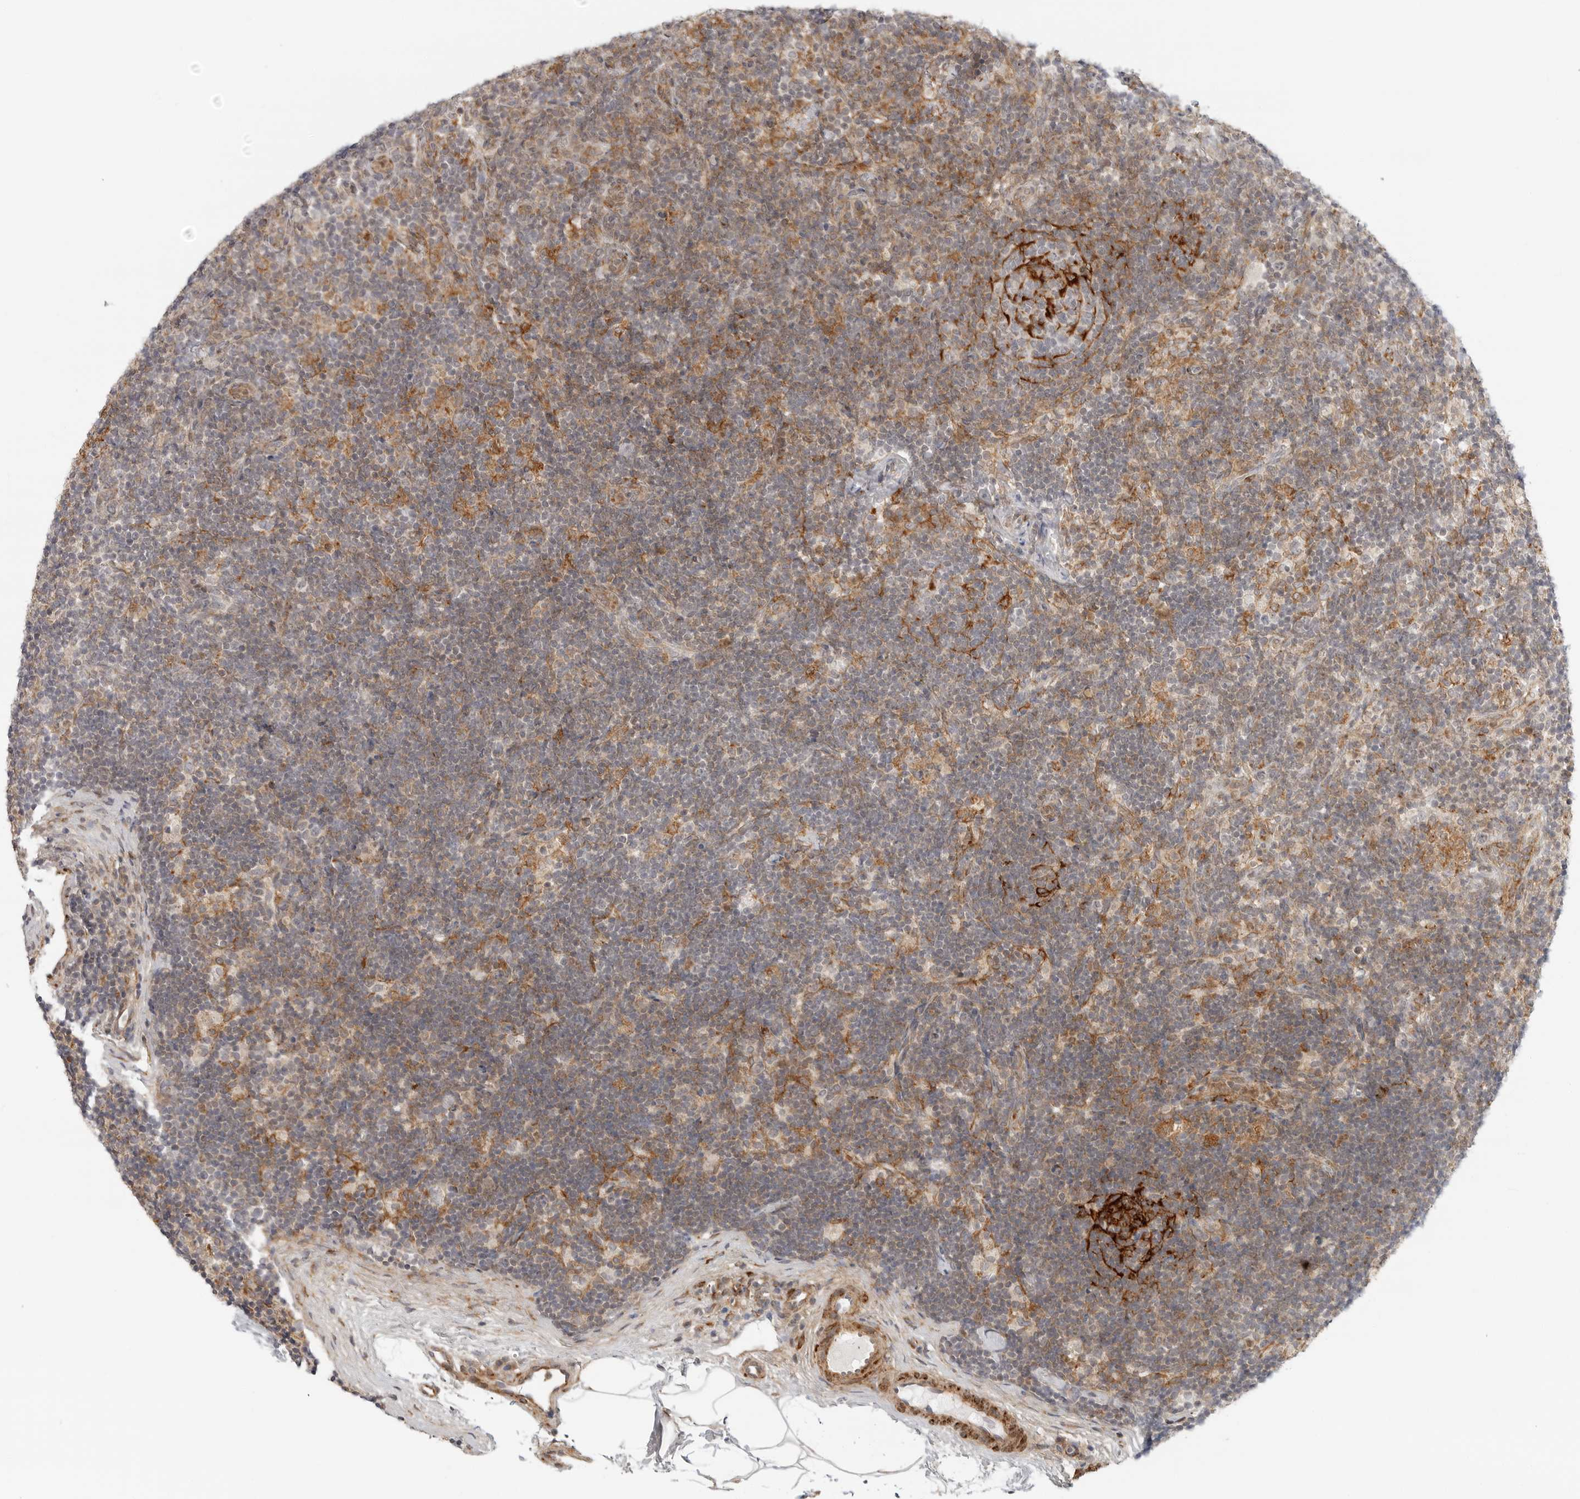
{"staining": {"intensity": "strong", "quantity": "25%-75%", "location": "cytoplasmic/membranous"}, "tissue": "lymph node", "cell_type": "Germinal center cells", "image_type": "normal", "snomed": [{"axis": "morphology", "description": "Normal tissue, NOS"}, {"axis": "topography", "description": "Lymph node"}], "caption": "Immunohistochemical staining of normal lymph node displays 25%-75% levels of strong cytoplasmic/membranous protein staining in approximately 25%-75% of germinal center cells. (Brightfield microscopy of DAB IHC at high magnification).", "gene": "C1QTNF1", "patient": {"sex": "female", "age": 22}}